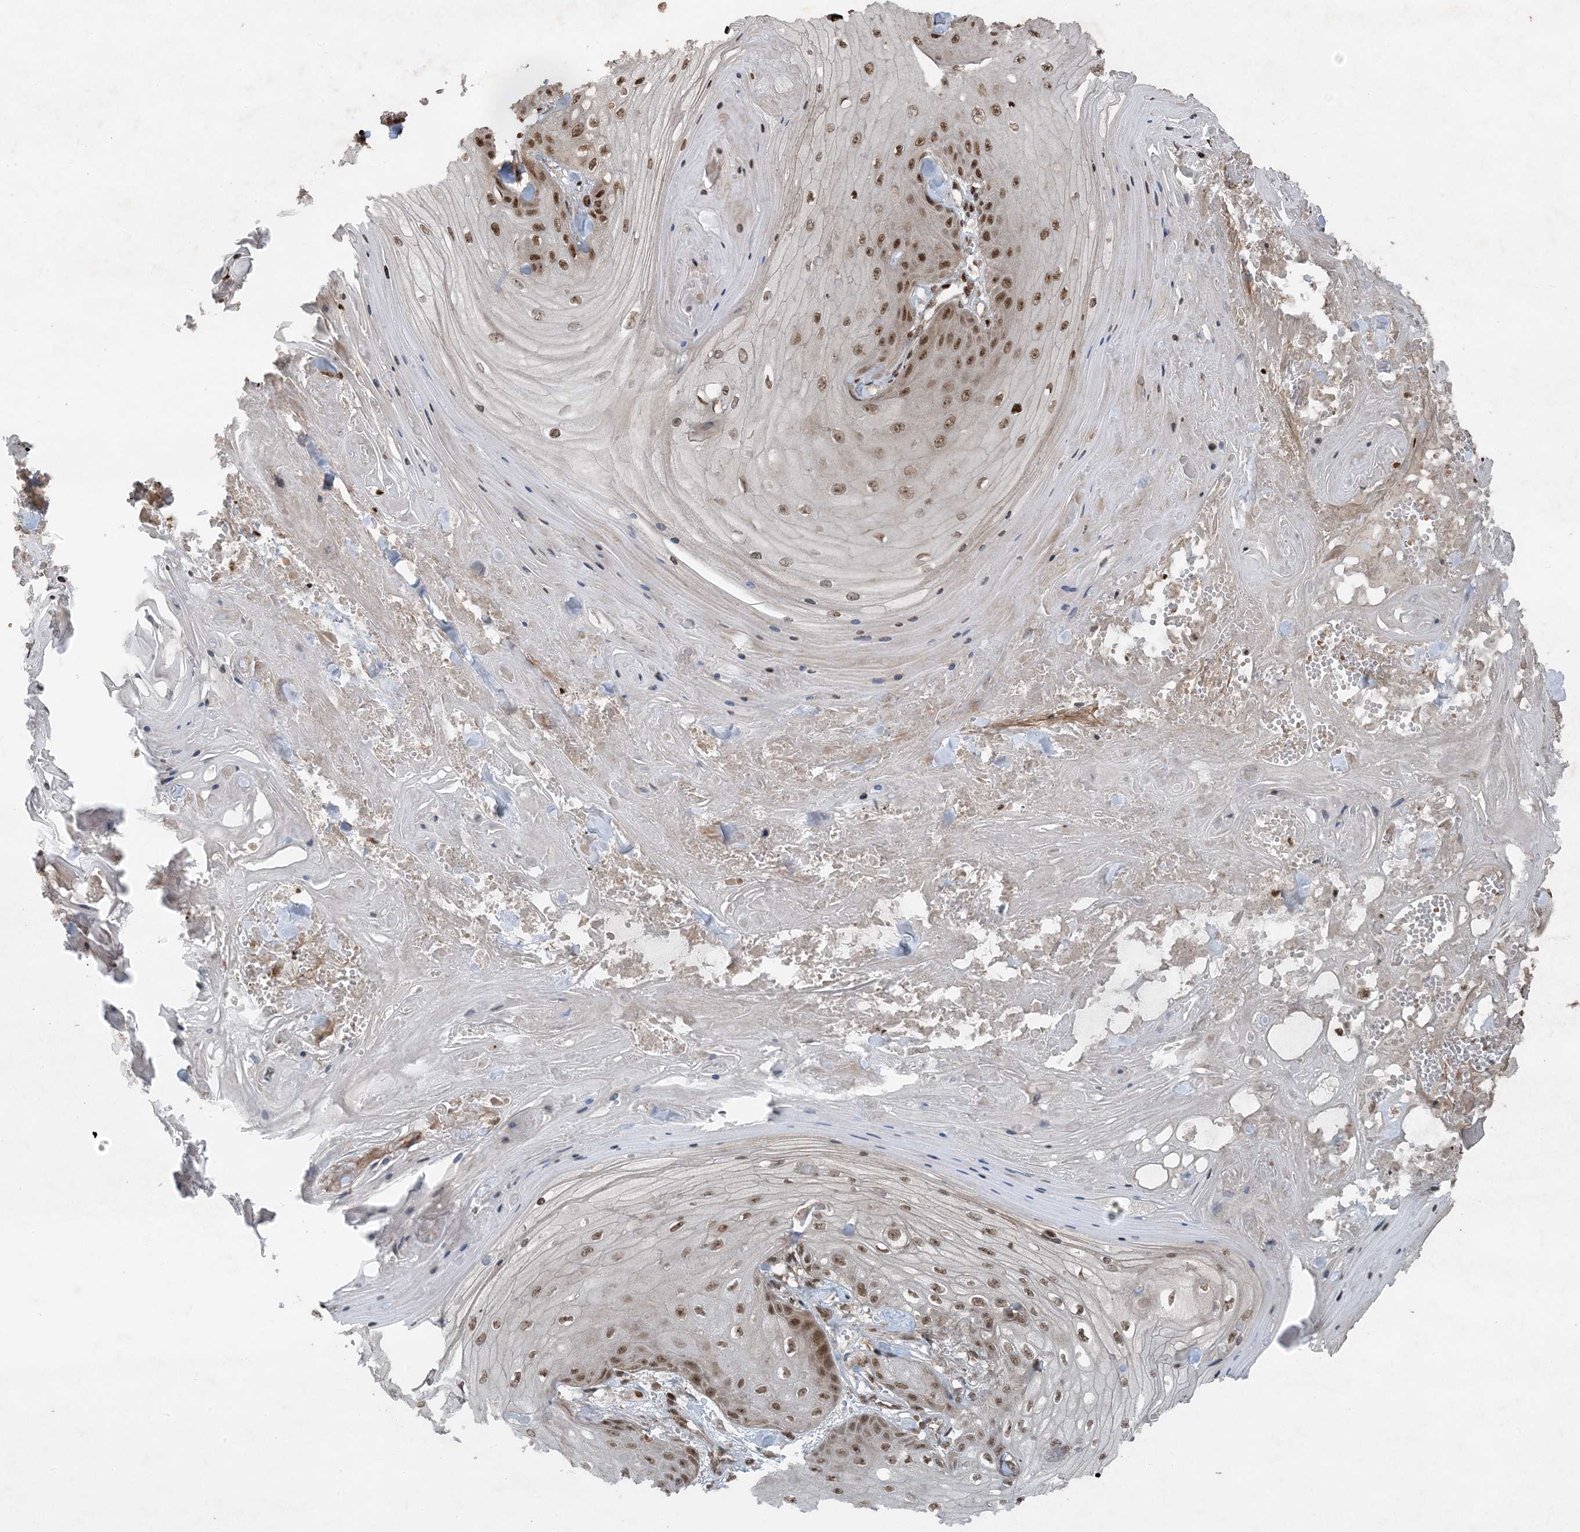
{"staining": {"intensity": "moderate", "quantity": ">75%", "location": "nuclear"}, "tissue": "skin cancer", "cell_type": "Tumor cells", "image_type": "cancer", "snomed": [{"axis": "morphology", "description": "Squamous cell carcinoma, NOS"}, {"axis": "topography", "description": "Skin"}], "caption": "Immunohistochemical staining of skin squamous cell carcinoma reveals medium levels of moderate nuclear protein staining in about >75% of tumor cells.", "gene": "ZFAND2B", "patient": {"sex": "male", "age": 74}}